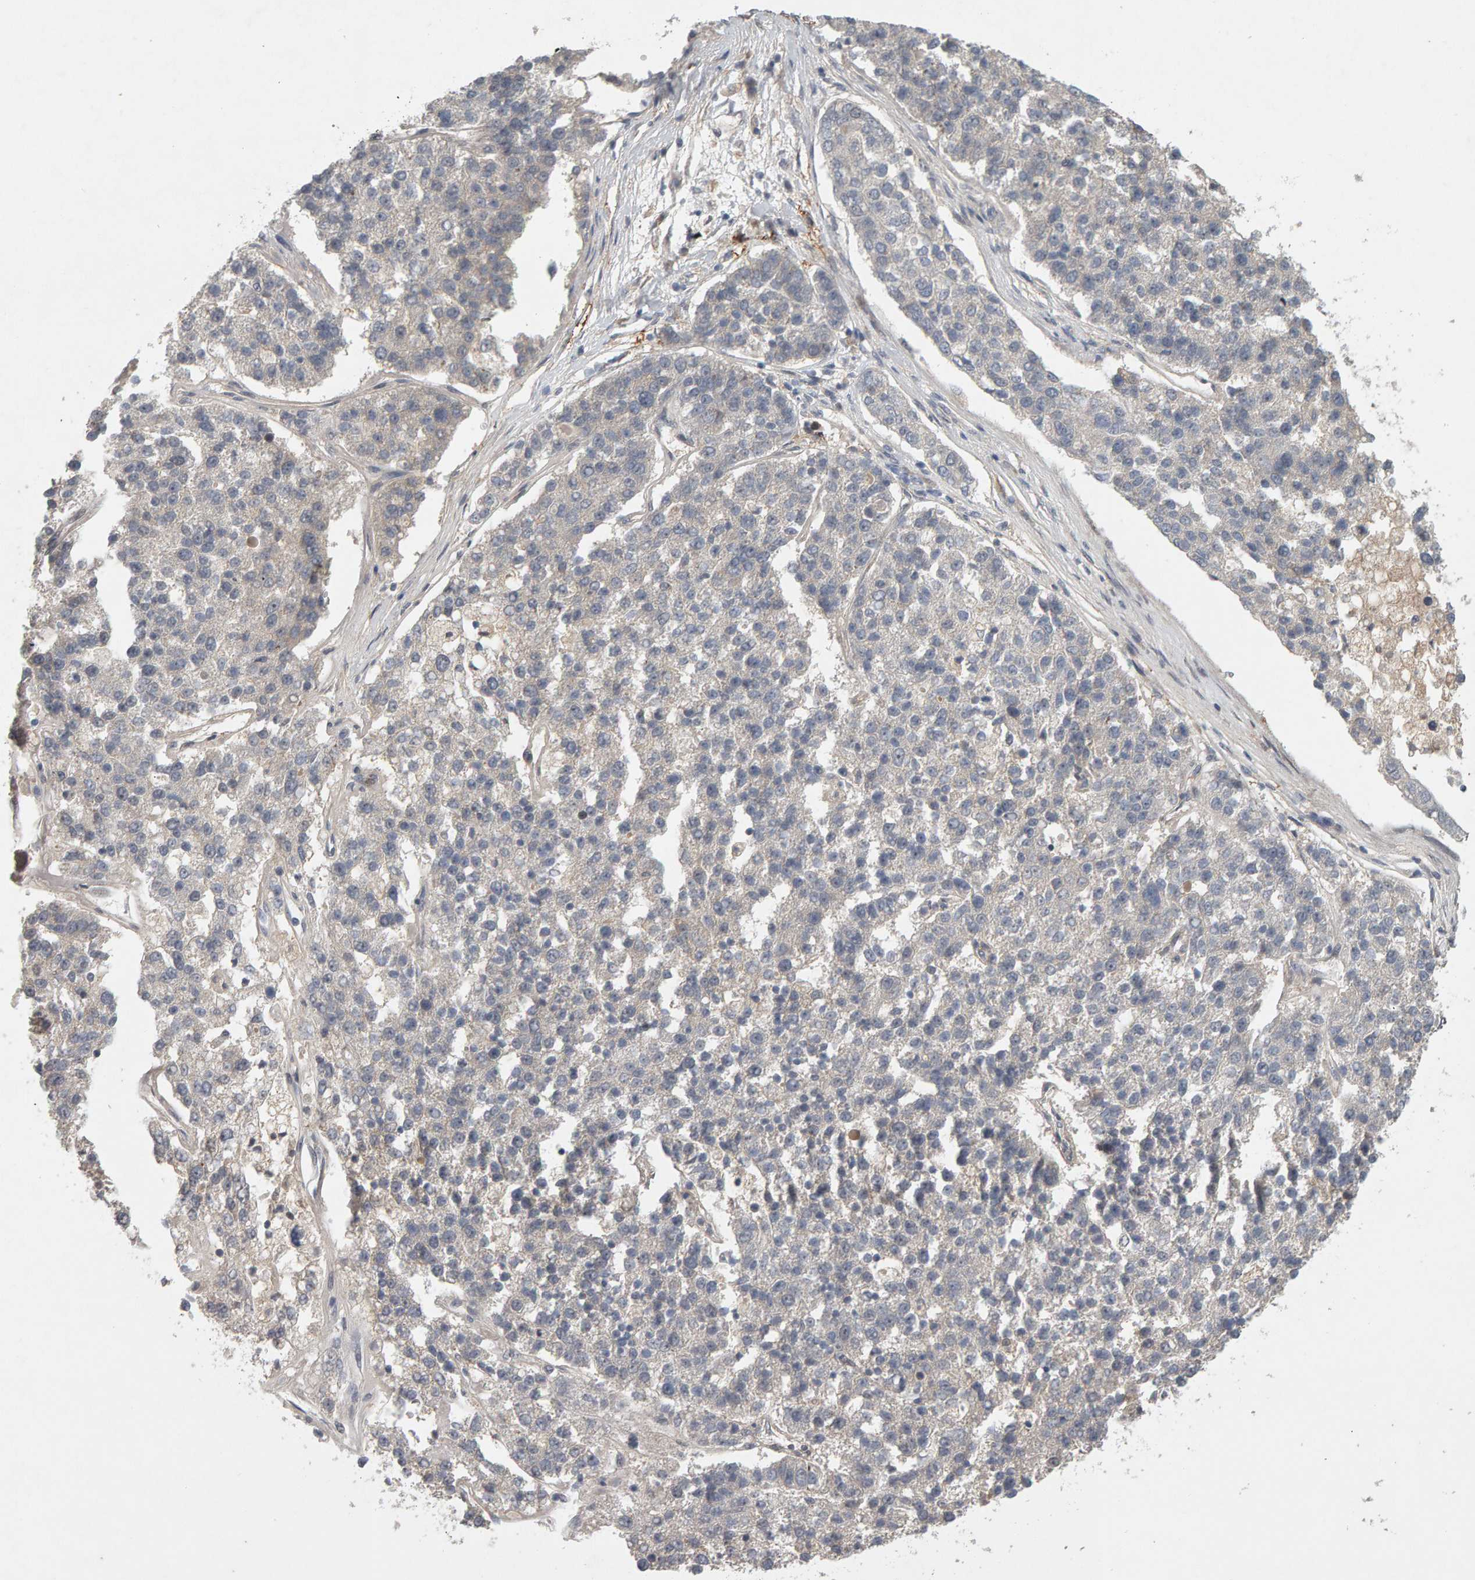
{"staining": {"intensity": "negative", "quantity": "none", "location": "none"}, "tissue": "pancreatic cancer", "cell_type": "Tumor cells", "image_type": "cancer", "snomed": [{"axis": "morphology", "description": "Adenocarcinoma, NOS"}, {"axis": "topography", "description": "Pancreas"}], "caption": "Tumor cells are negative for protein expression in human pancreatic cancer (adenocarcinoma).", "gene": "CDCA5", "patient": {"sex": "female", "age": 61}}